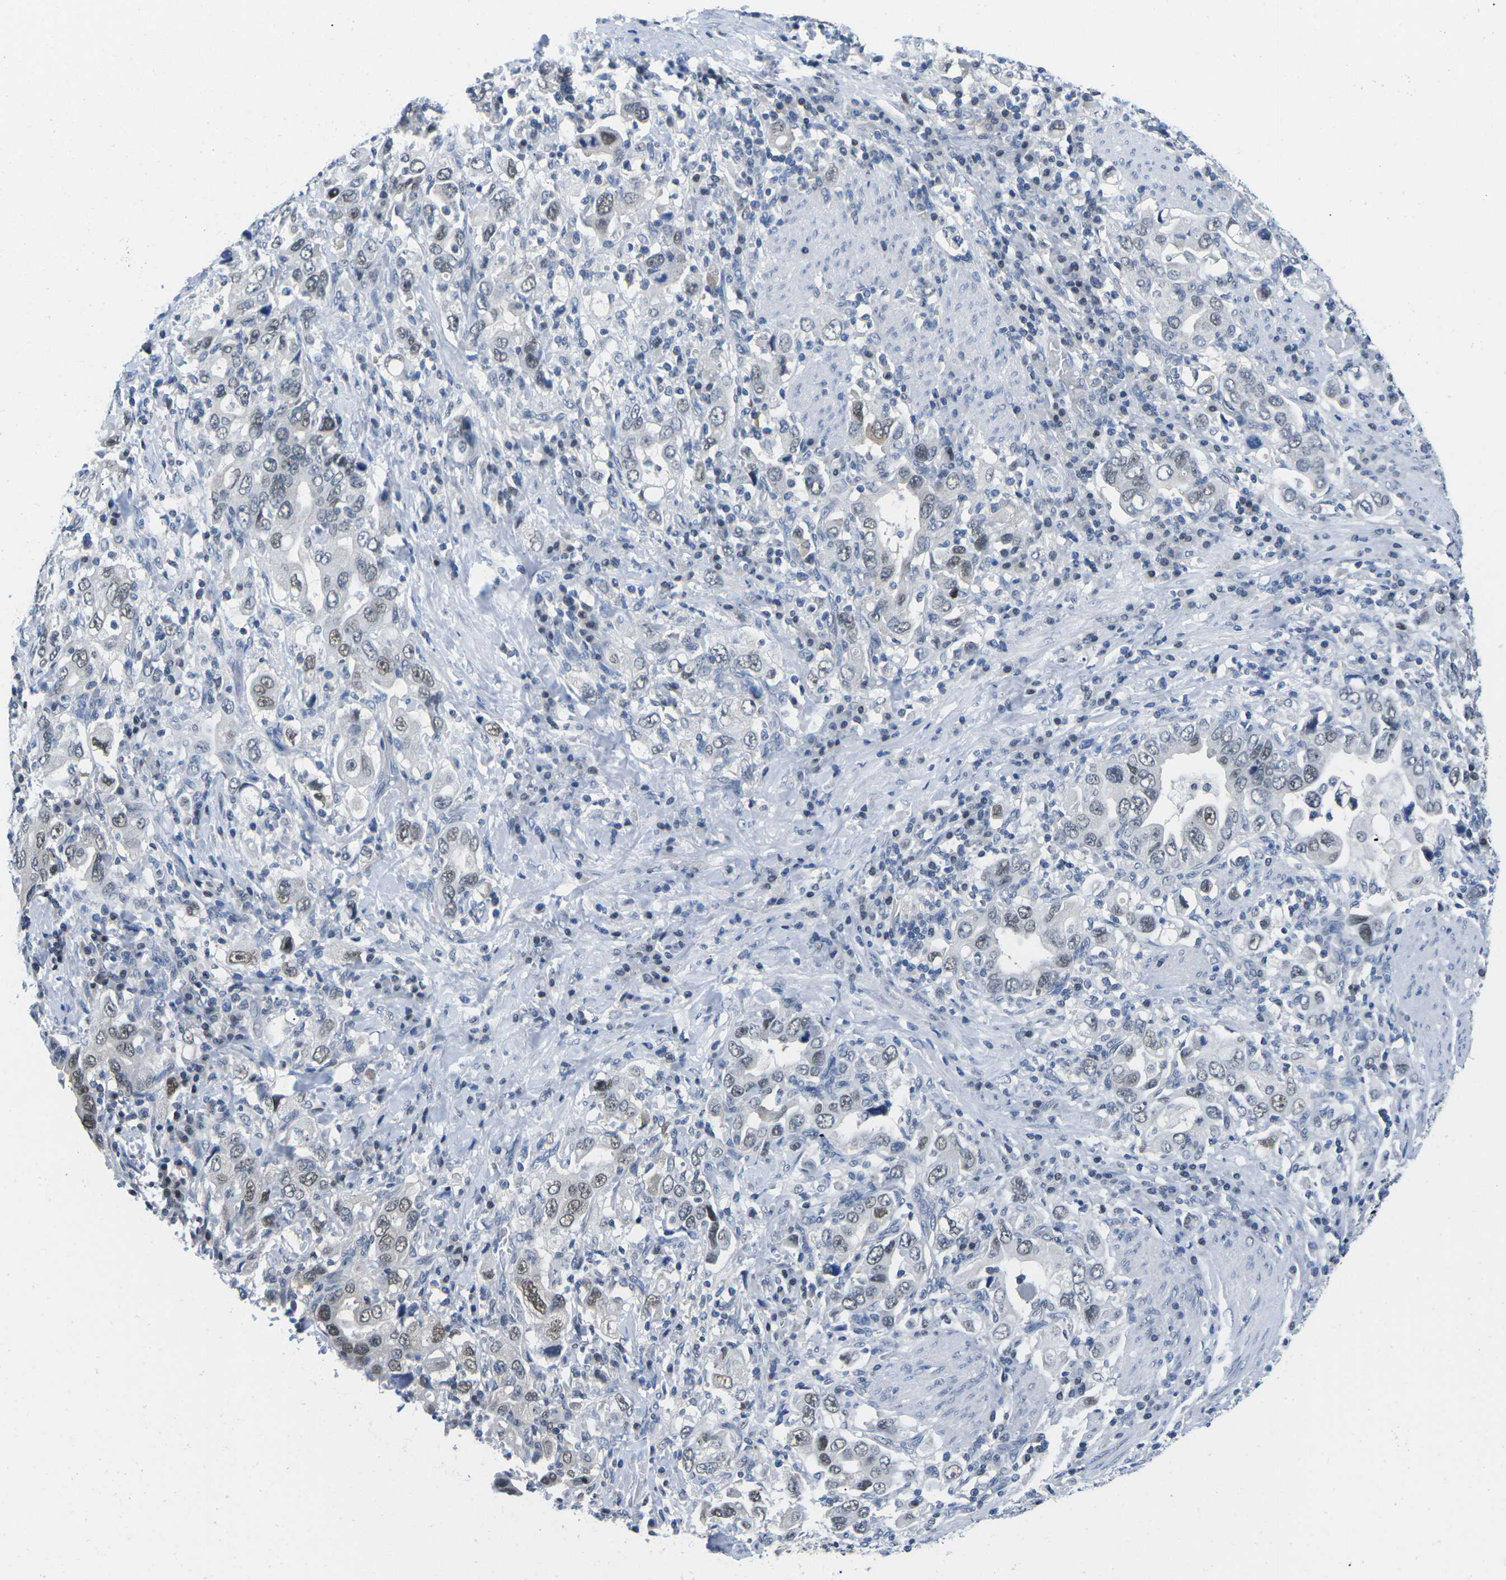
{"staining": {"intensity": "moderate", "quantity": "<25%", "location": "nuclear"}, "tissue": "stomach cancer", "cell_type": "Tumor cells", "image_type": "cancer", "snomed": [{"axis": "morphology", "description": "Adenocarcinoma, NOS"}, {"axis": "topography", "description": "Stomach, upper"}], "caption": "Tumor cells demonstrate low levels of moderate nuclear positivity in about <25% of cells in human stomach cancer.", "gene": "UBA7", "patient": {"sex": "male", "age": 62}}